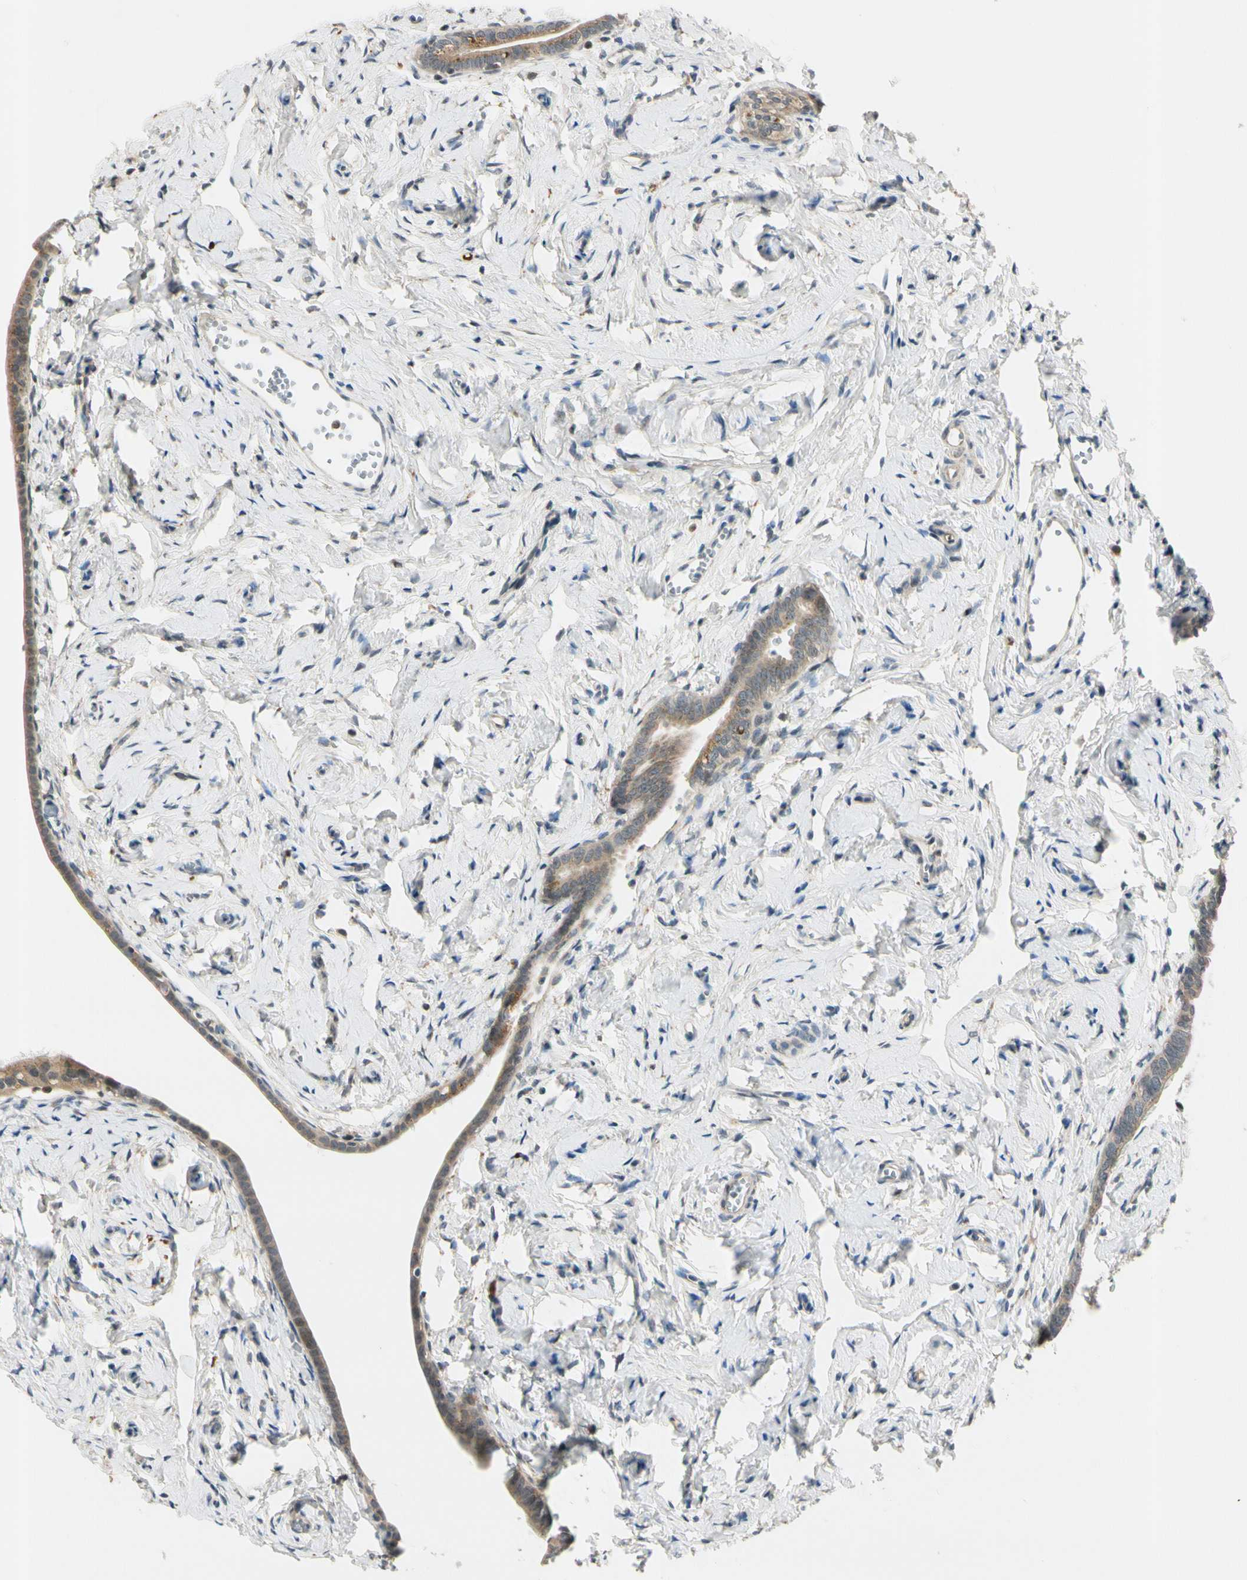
{"staining": {"intensity": "moderate", "quantity": ">75%", "location": "cytoplasmic/membranous"}, "tissue": "fallopian tube", "cell_type": "Glandular cells", "image_type": "normal", "snomed": [{"axis": "morphology", "description": "Normal tissue, NOS"}, {"axis": "topography", "description": "Fallopian tube"}], "caption": "Human fallopian tube stained for a protein (brown) exhibits moderate cytoplasmic/membranous positive staining in approximately >75% of glandular cells.", "gene": "RPS6KB2", "patient": {"sex": "female", "age": 71}}